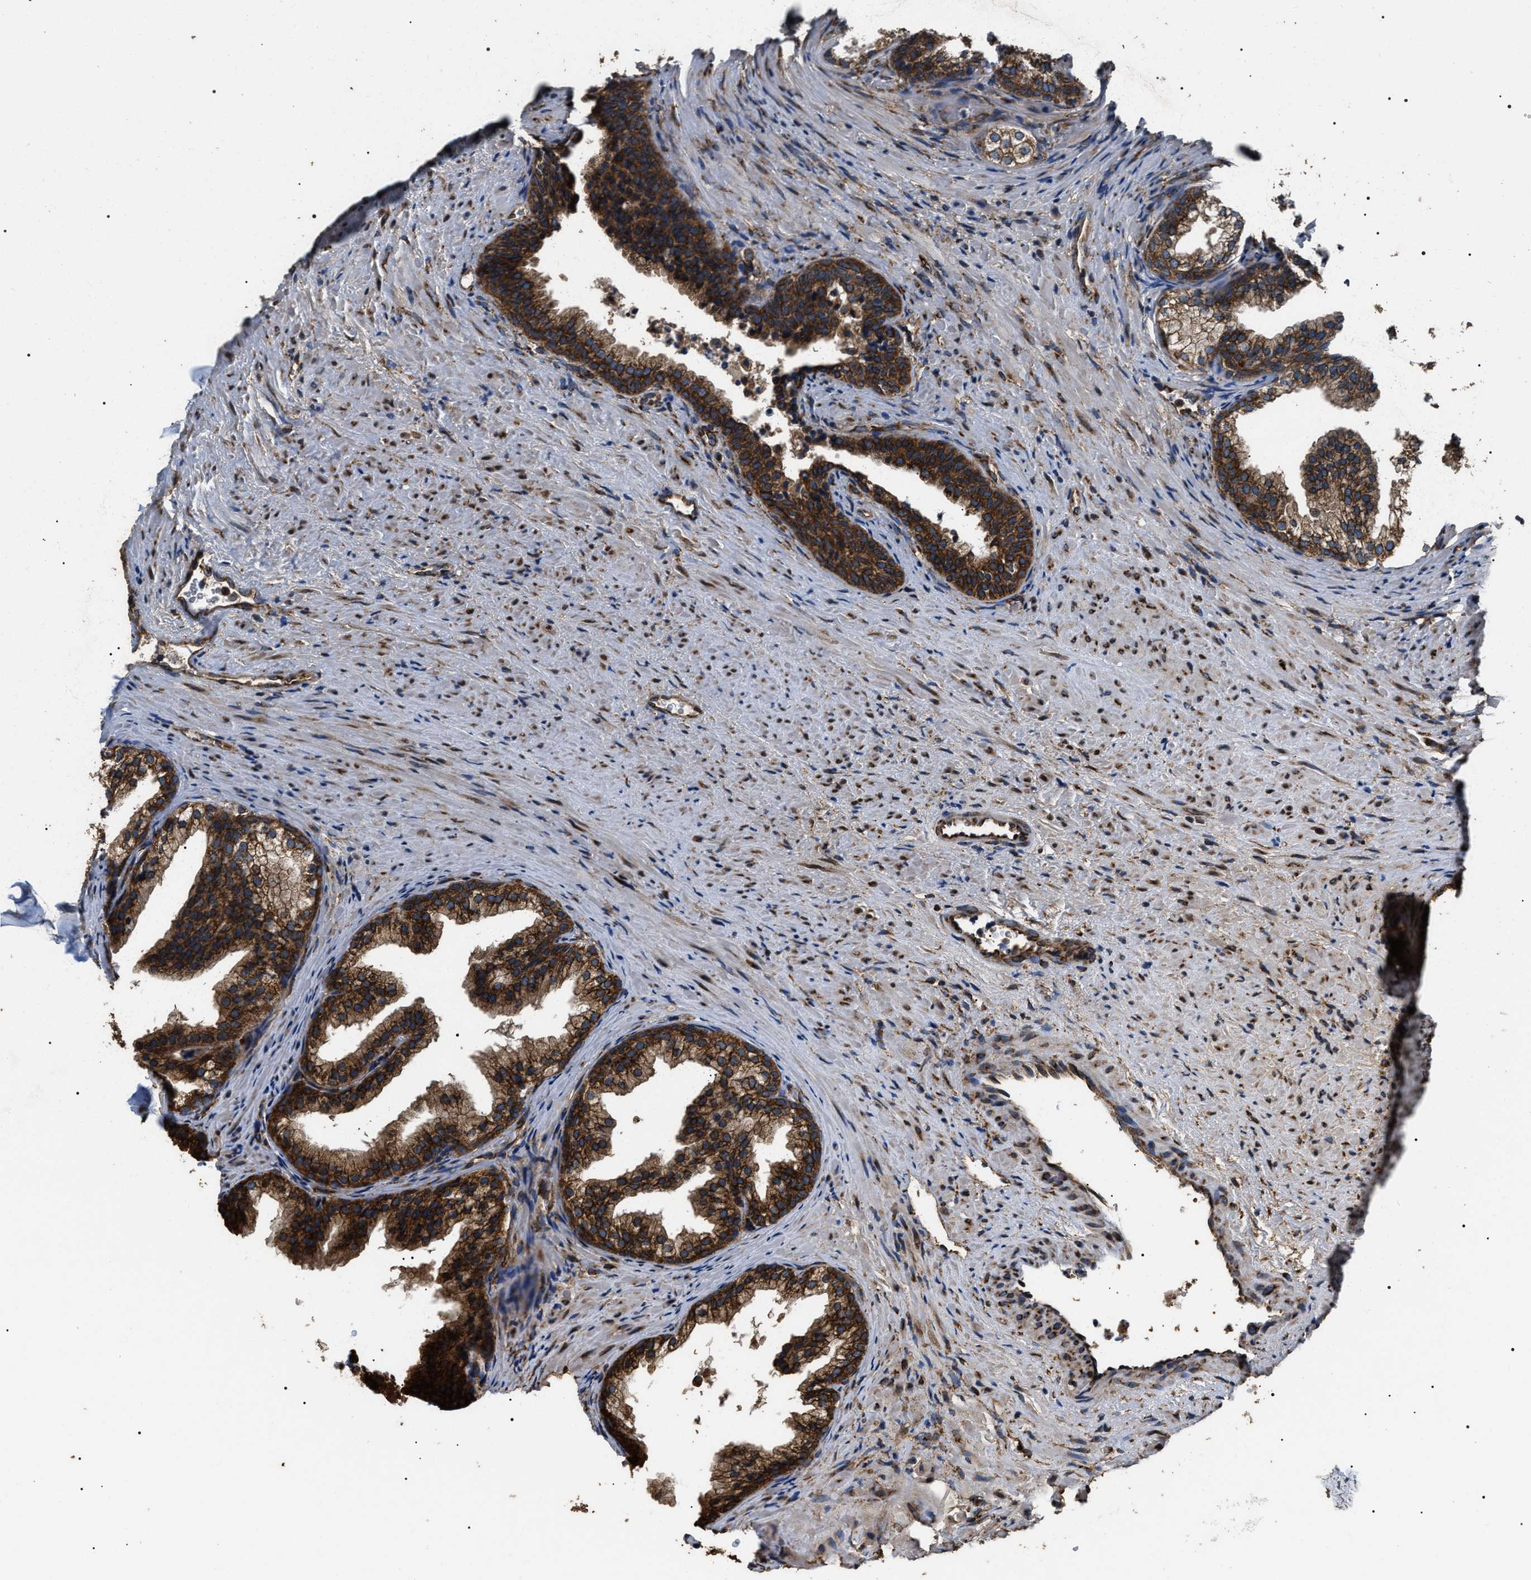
{"staining": {"intensity": "strong", "quantity": ">75%", "location": "cytoplasmic/membranous"}, "tissue": "prostate", "cell_type": "Glandular cells", "image_type": "normal", "snomed": [{"axis": "morphology", "description": "Normal tissue, NOS"}, {"axis": "topography", "description": "Prostate"}], "caption": "Immunohistochemistry micrograph of unremarkable human prostate stained for a protein (brown), which shows high levels of strong cytoplasmic/membranous expression in approximately >75% of glandular cells.", "gene": "KTN1", "patient": {"sex": "male", "age": 76}}